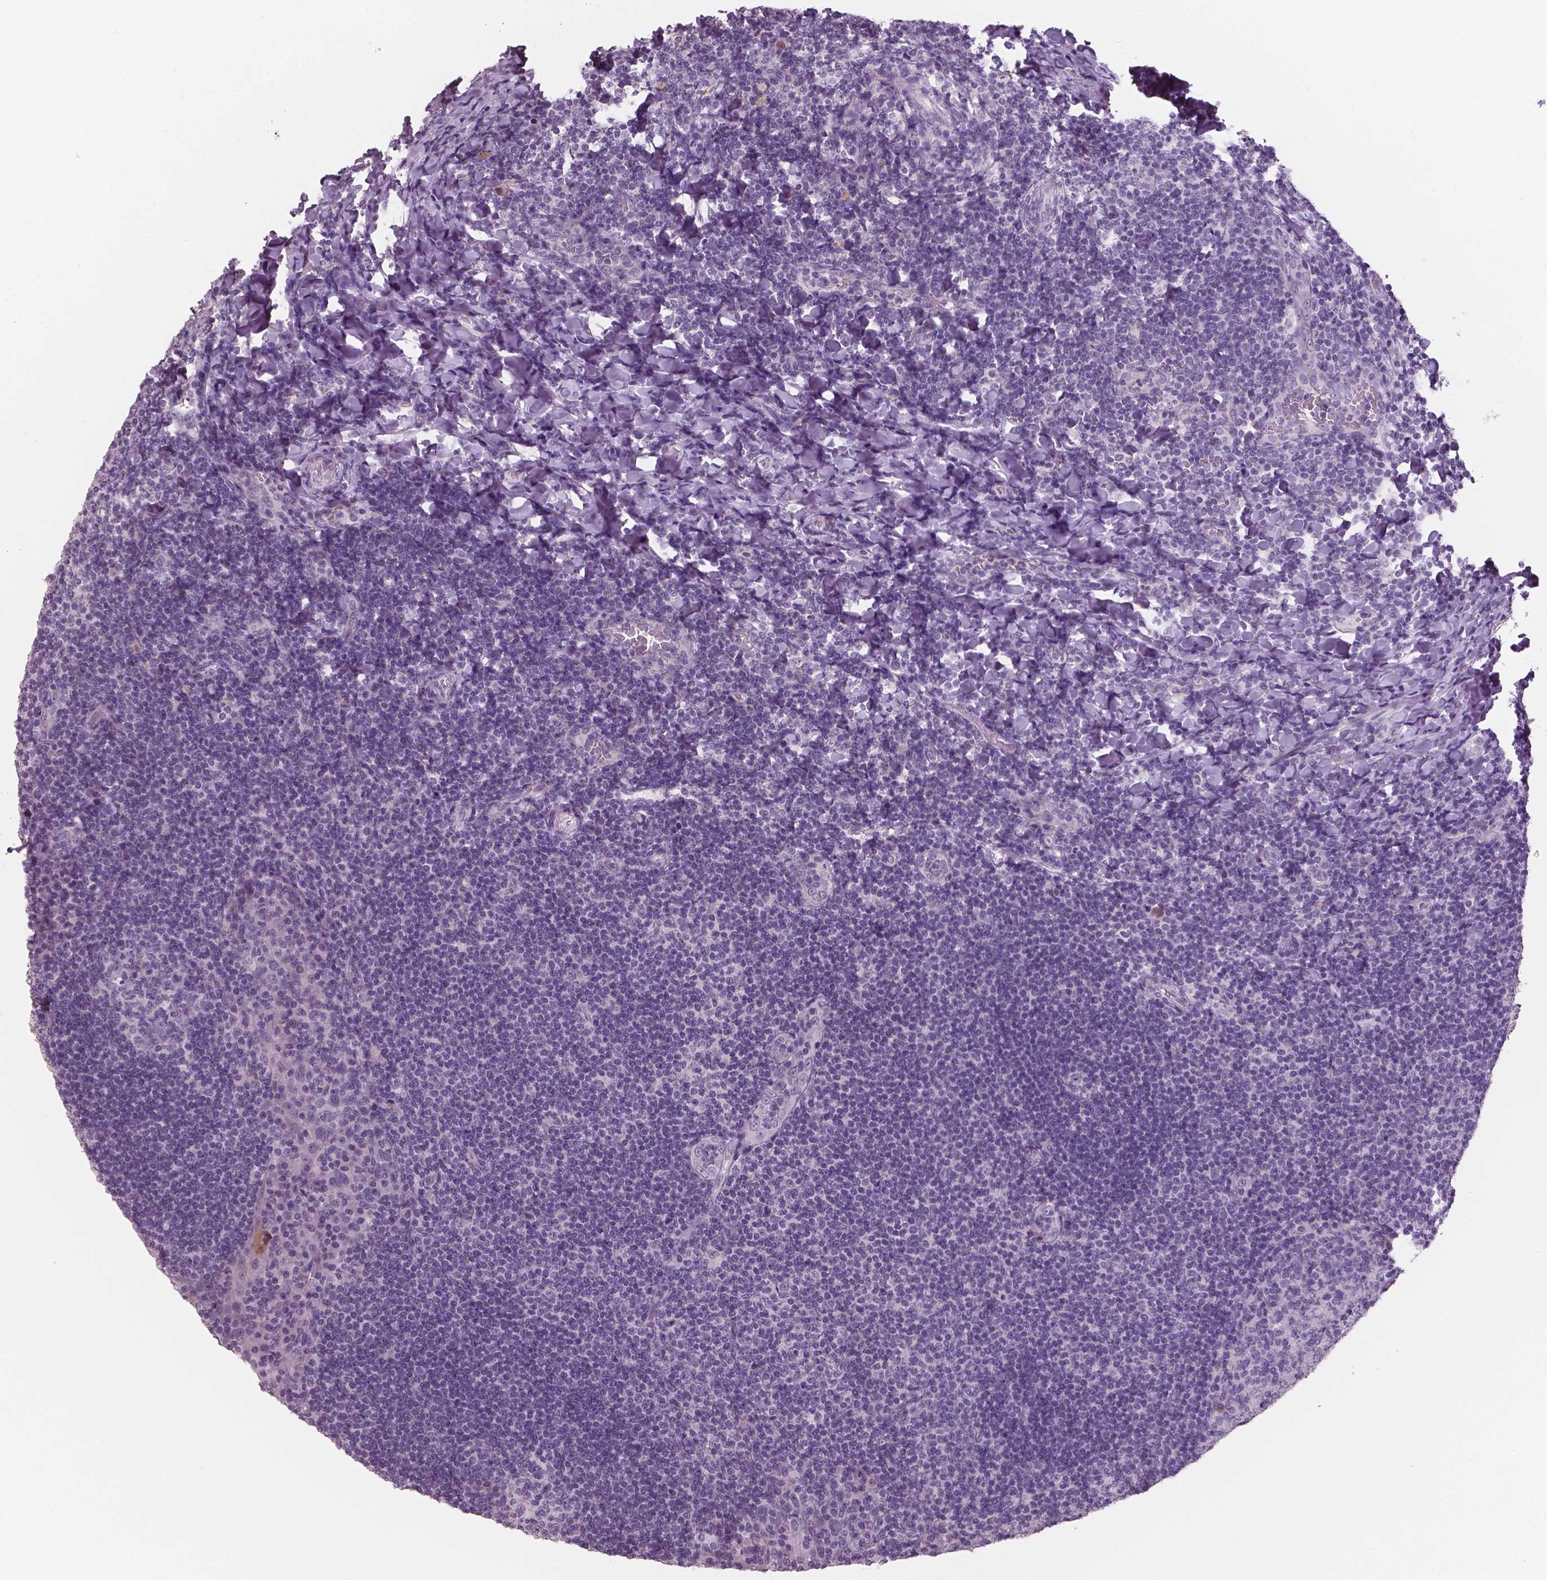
{"staining": {"intensity": "negative", "quantity": "none", "location": "none"}, "tissue": "tonsil", "cell_type": "Germinal center cells", "image_type": "normal", "snomed": [{"axis": "morphology", "description": "Normal tissue, NOS"}, {"axis": "topography", "description": "Tonsil"}], "caption": "Immunohistochemistry of unremarkable tonsil reveals no positivity in germinal center cells.", "gene": "NECAB1", "patient": {"sex": "male", "age": 17}}